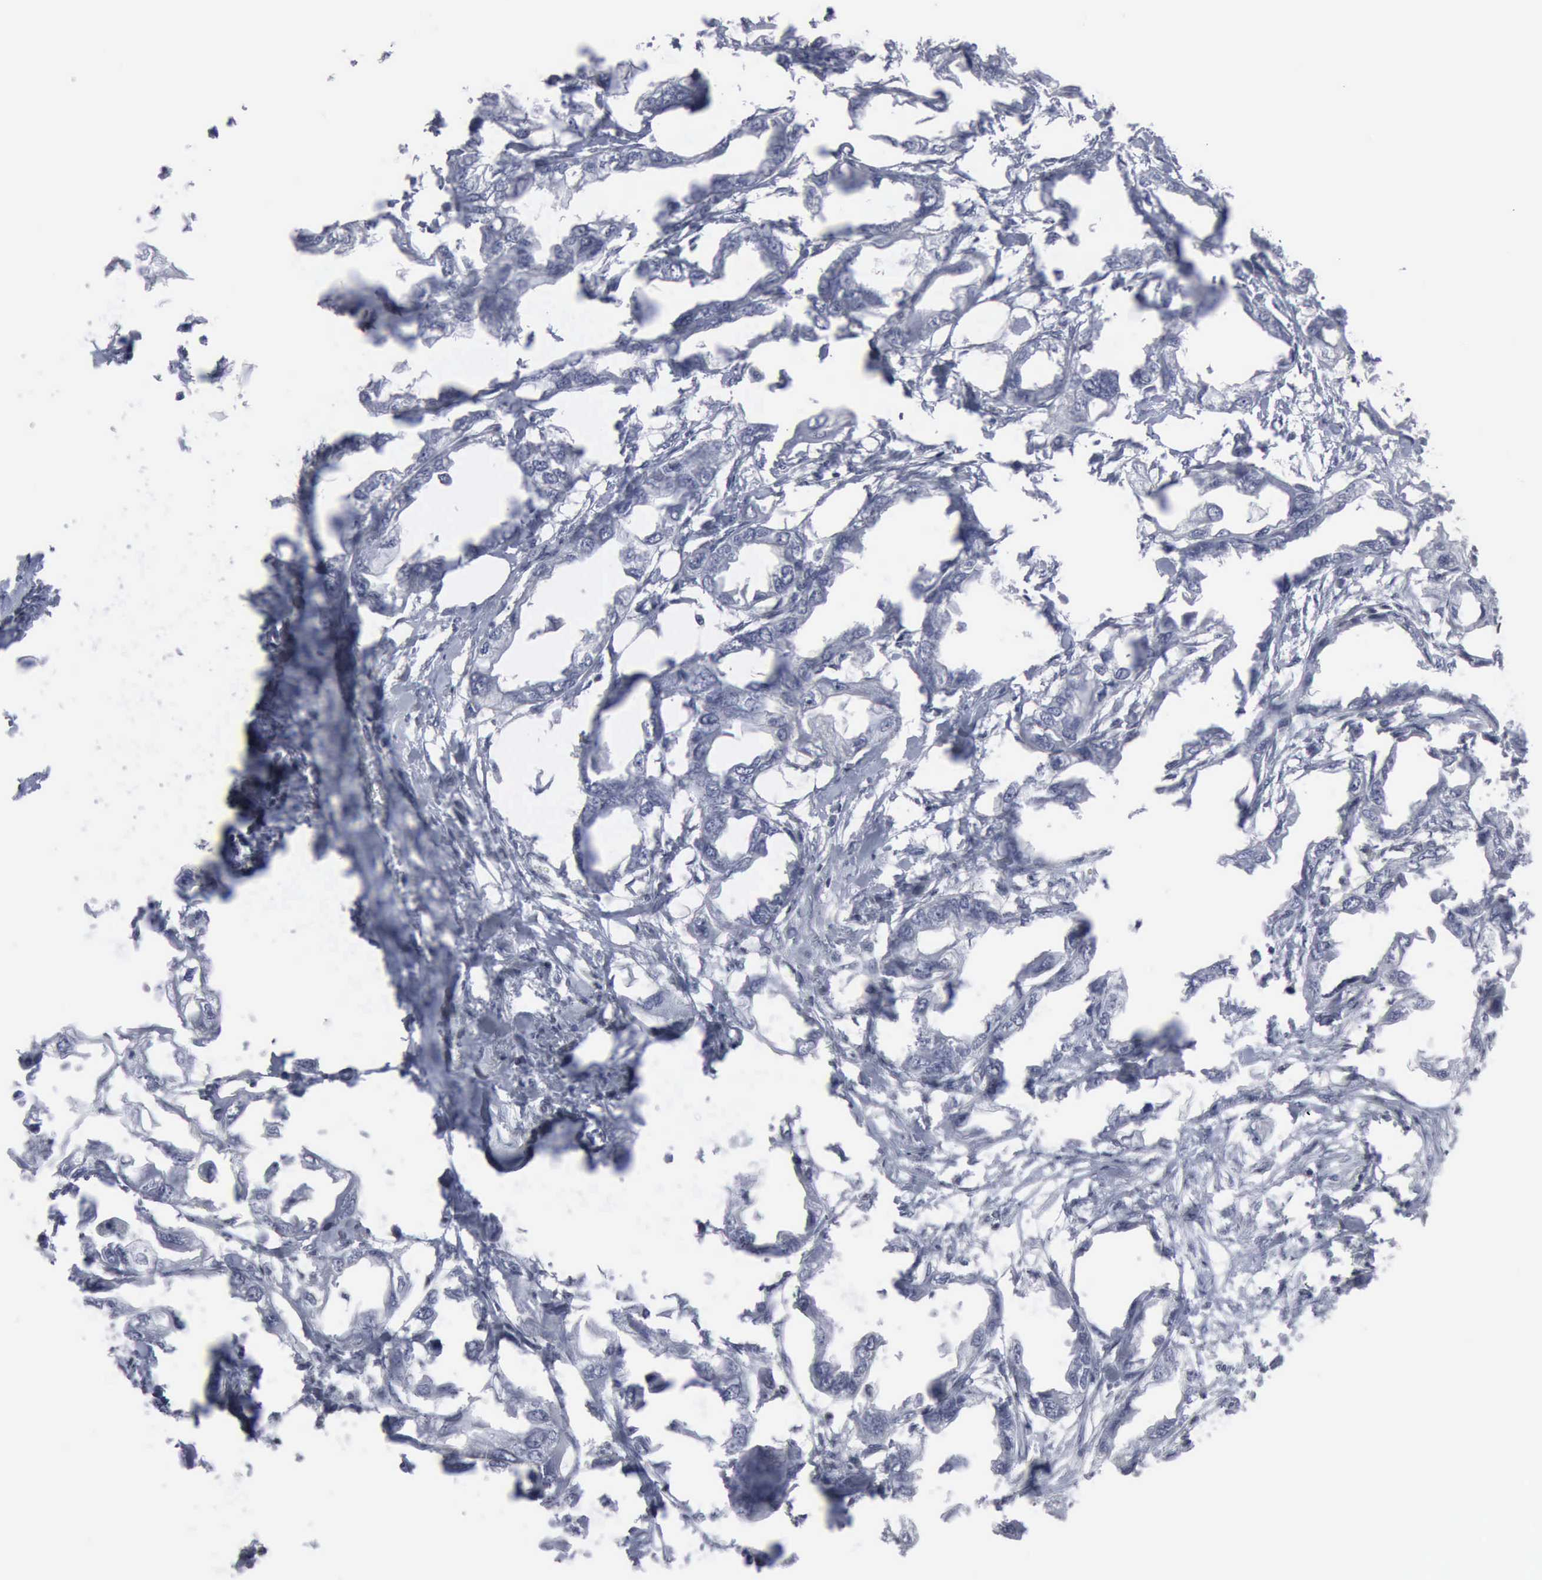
{"staining": {"intensity": "negative", "quantity": "none", "location": "none"}, "tissue": "endometrial cancer", "cell_type": "Tumor cells", "image_type": "cancer", "snomed": [{"axis": "morphology", "description": "Adenocarcinoma, NOS"}, {"axis": "topography", "description": "Endometrium"}], "caption": "Immunohistochemistry (IHC) image of neoplastic tissue: human endometrial adenocarcinoma stained with DAB (3,3'-diaminobenzidine) demonstrates no significant protein staining in tumor cells.", "gene": "XPA", "patient": {"sex": "female", "age": 67}}